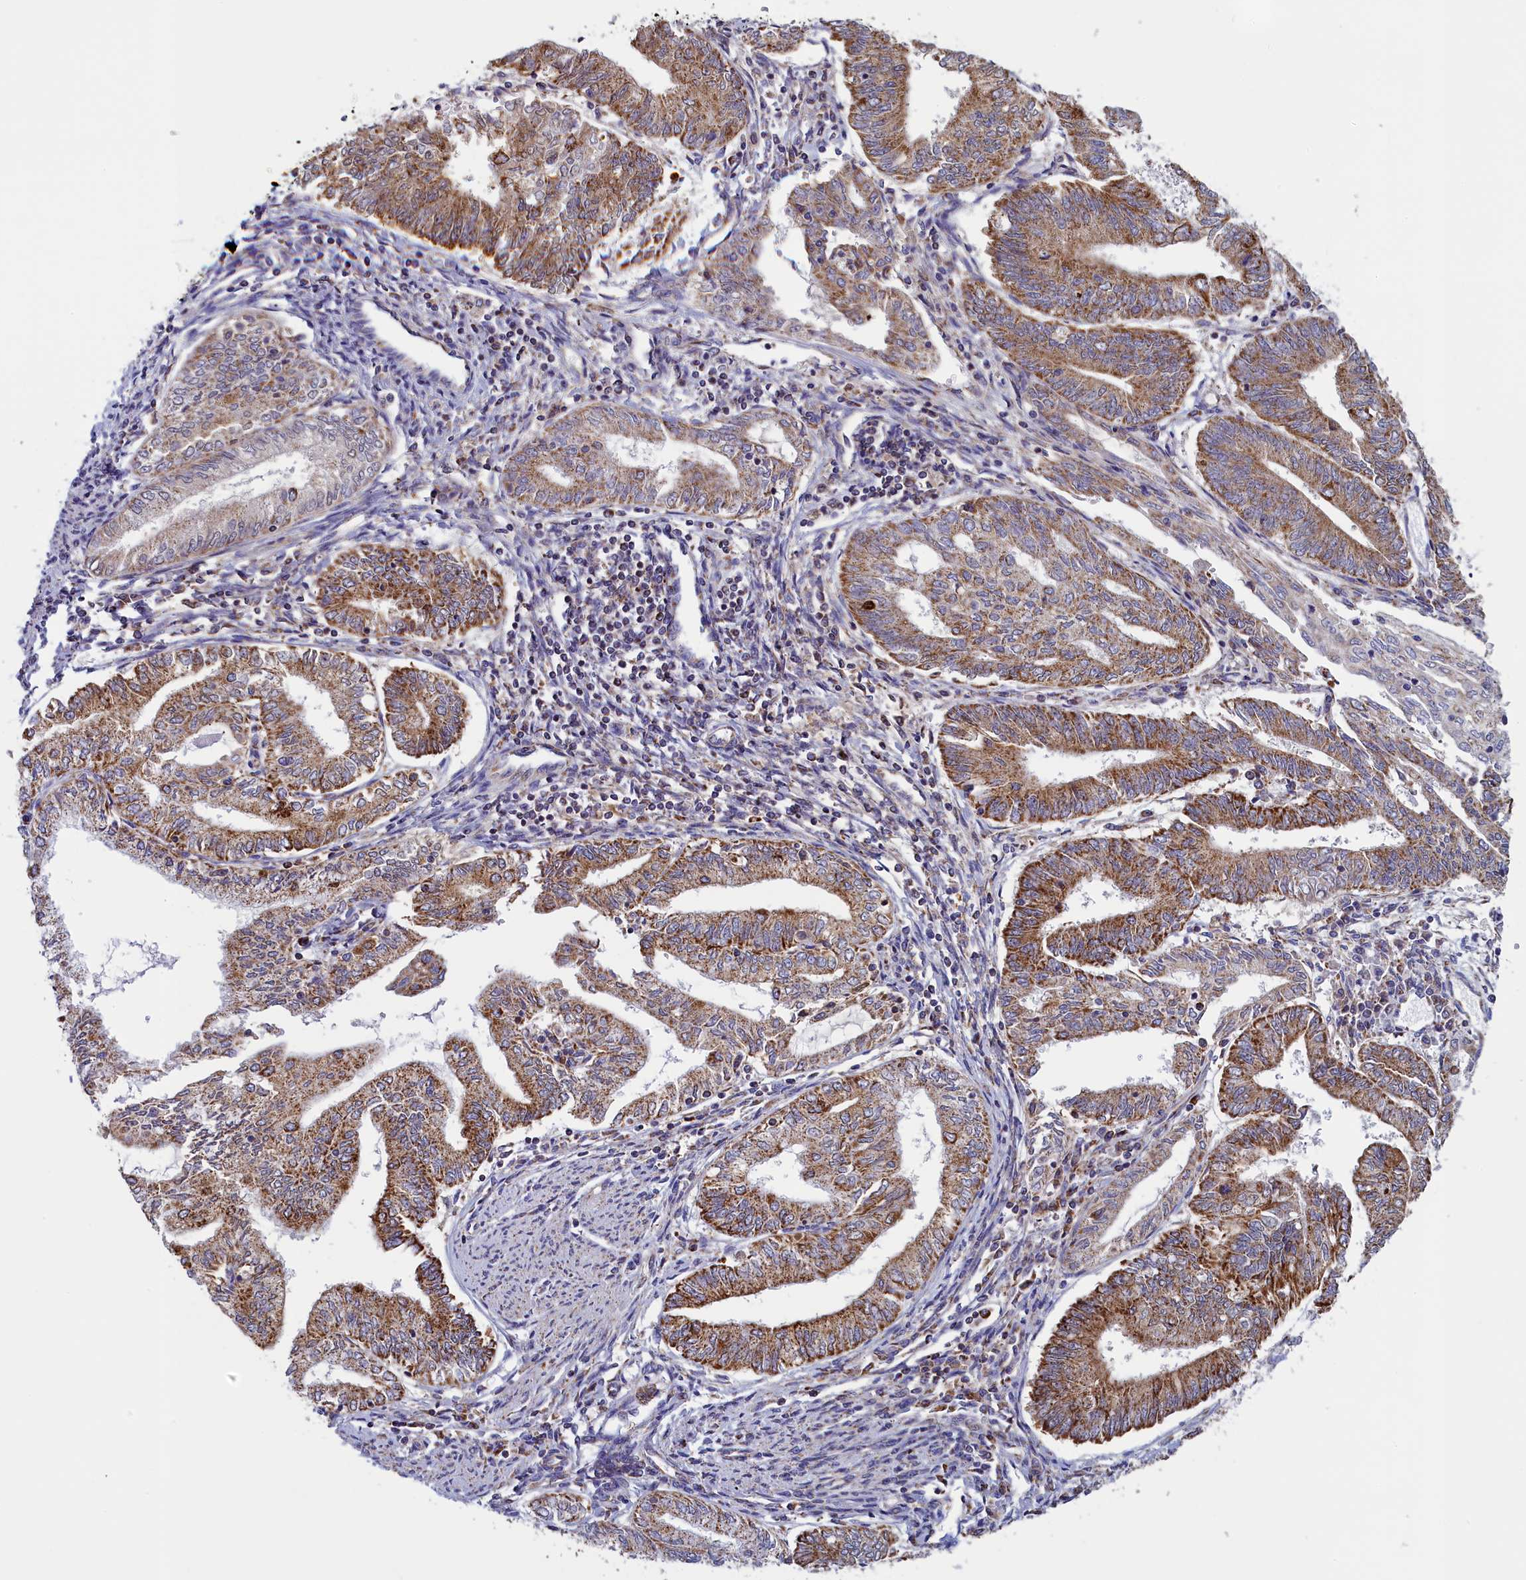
{"staining": {"intensity": "moderate", "quantity": ">75%", "location": "cytoplasmic/membranous"}, "tissue": "endometrial cancer", "cell_type": "Tumor cells", "image_type": "cancer", "snomed": [{"axis": "morphology", "description": "Adenocarcinoma, NOS"}, {"axis": "topography", "description": "Endometrium"}], "caption": "Protein expression analysis of endometrial cancer exhibits moderate cytoplasmic/membranous staining in about >75% of tumor cells.", "gene": "IFT122", "patient": {"sex": "female", "age": 66}}